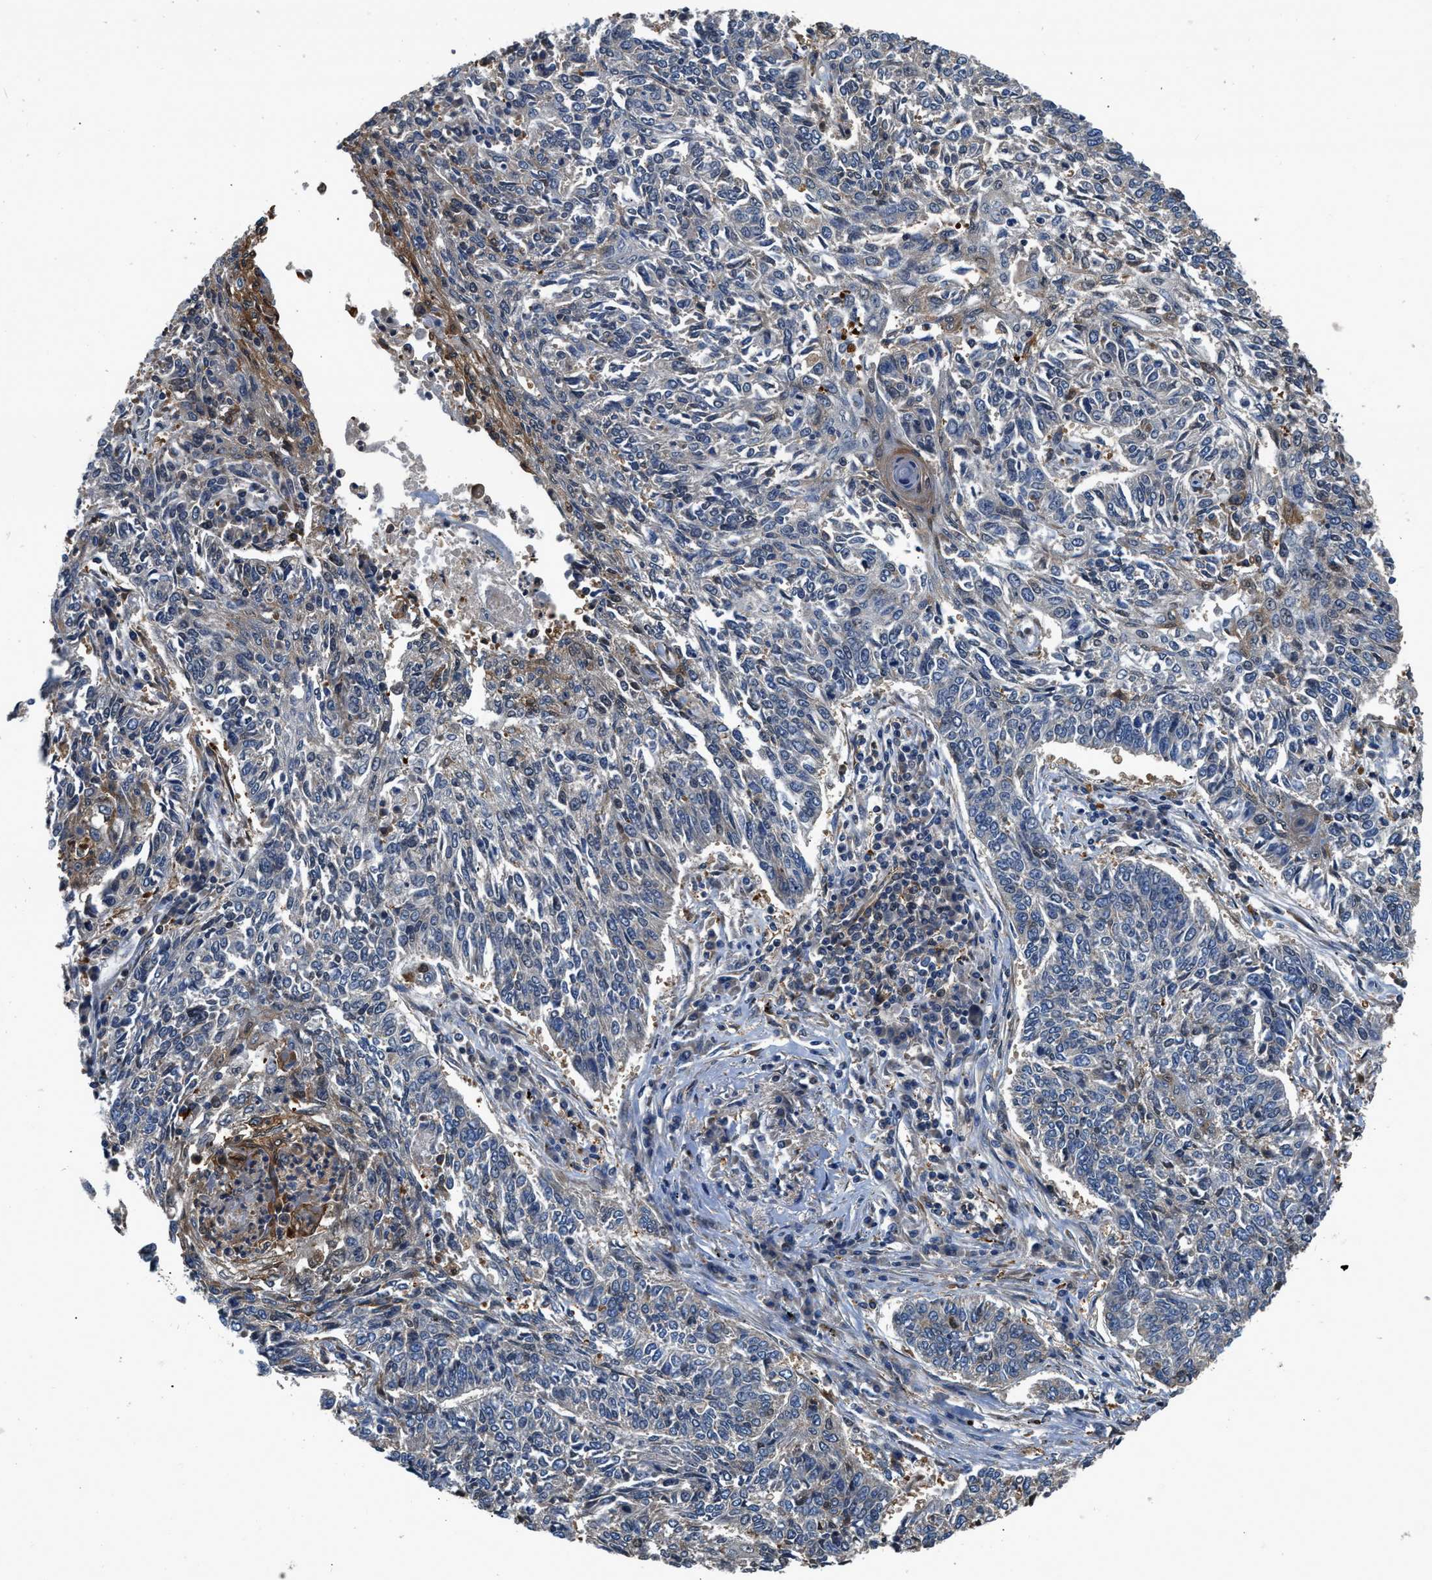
{"staining": {"intensity": "negative", "quantity": "none", "location": "none"}, "tissue": "lung cancer", "cell_type": "Tumor cells", "image_type": "cancer", "snomed": [{"axis": "morphology", "description": "Normal tissue, NOS"}, {"axis": "morphology", "description": "Squamous cell carcinoma, NOS"}, {"axis": "topography", "description": "Cartilage tissue"}, {"axis": "topography", "description": "Bronchus"}, {"axis": "topography", "description": "Lung"}], "caption": "Tumor cells show no significant positivity in lung cancer.", "gene": "PKM", "patient": {"sex": "female", "age": 49}}